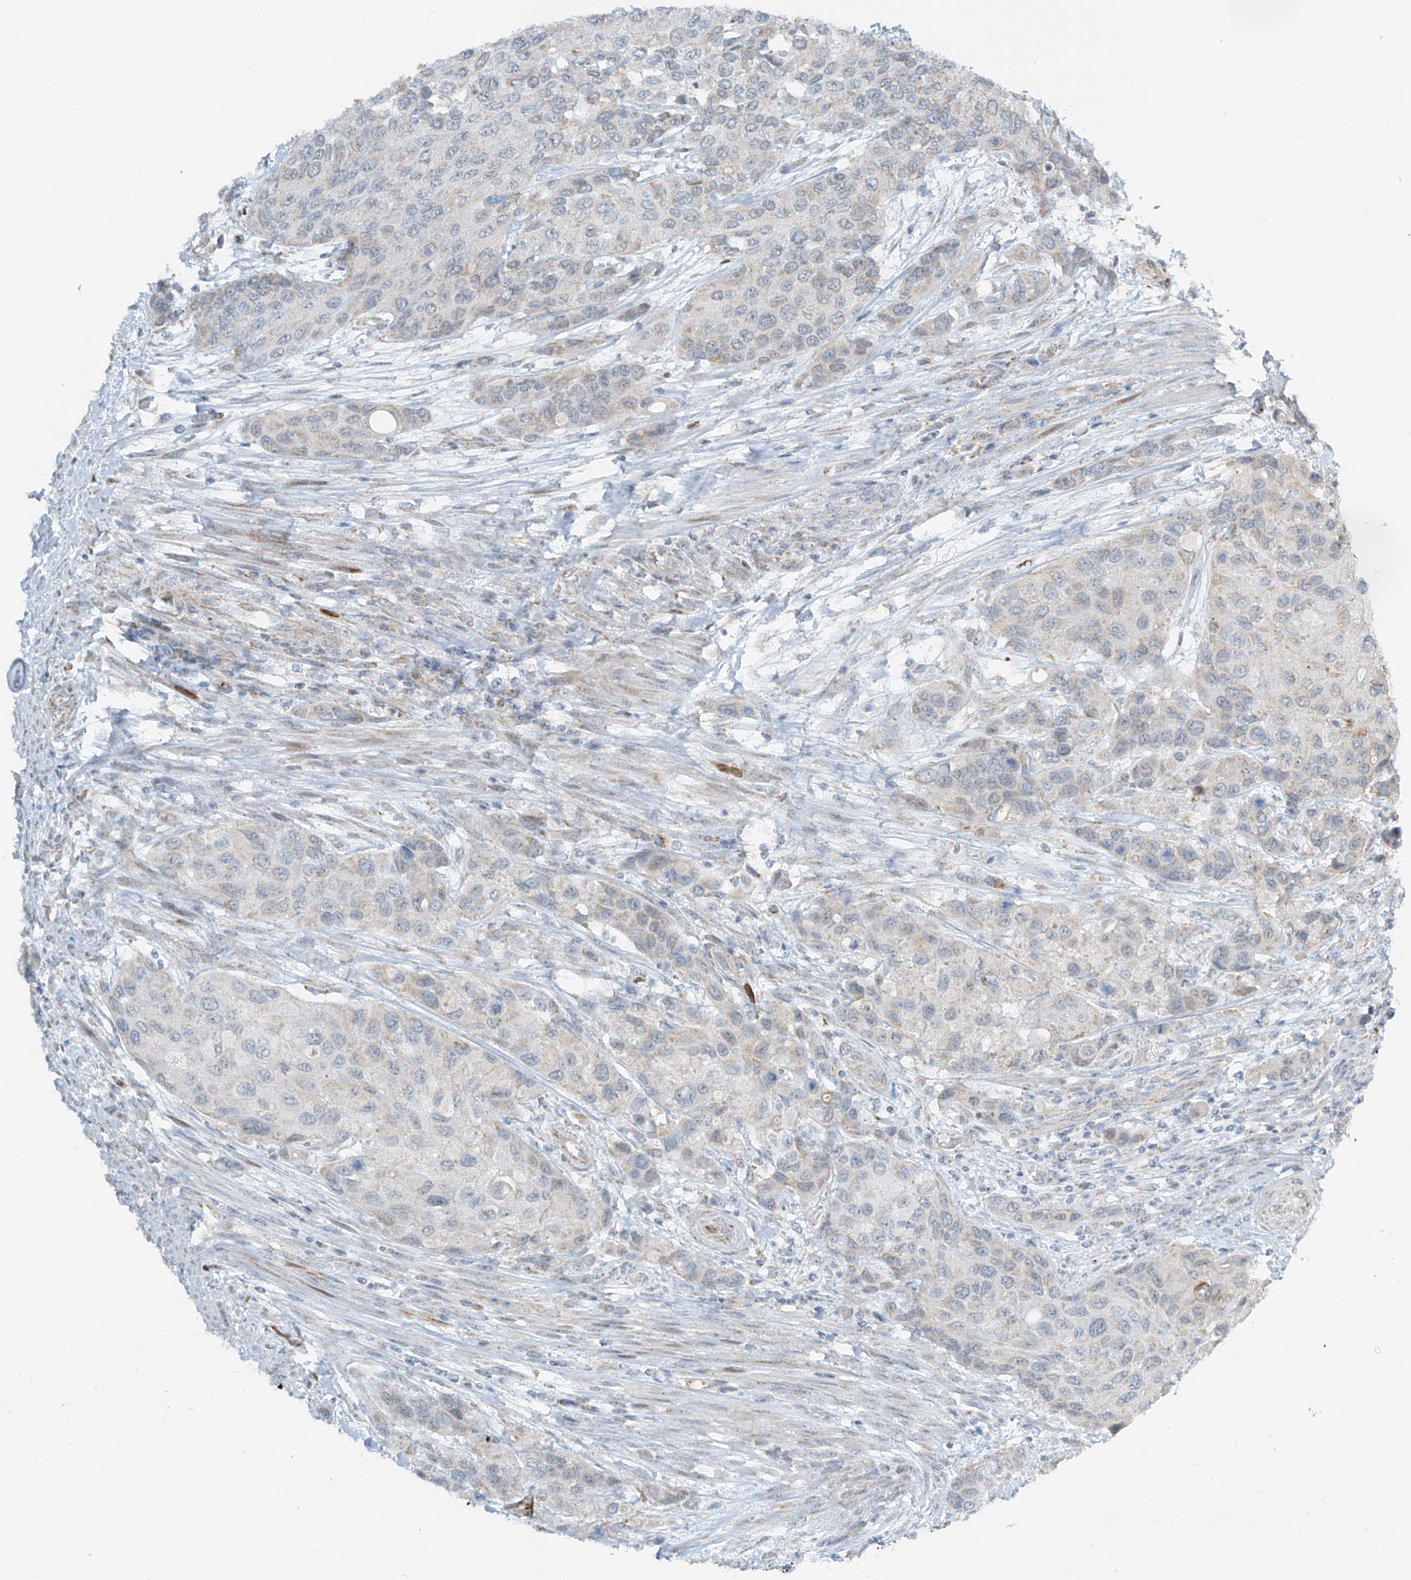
{"staining": {"intensity": "negative", "quantity": "none", "location": "none"}, "tissue": "urothelial cancer", "cell_type": "Tumor cells", "image_type": "cancer", "snomed": [{"axis": "morphology", "description": "Normal tissue, NOS"}, {"axis": "morphology", "description": "Urothelial carcinoma, High grade"}, {"axis": "topography", "description": "Vascular tissue"}, {"axis": "topography", "description": "Urinary bladder"}], "caption": "High magnification brightfield microscopy of high-grade urothelial carcinoma stained with DAB (3,3'-diaminobenzidine) (brown) and counterstained with hematoxylin (blue): tumor cells show no significant positivity.", "gene": "SMDT1", "patient": {"sex": "female", "age": 56}}